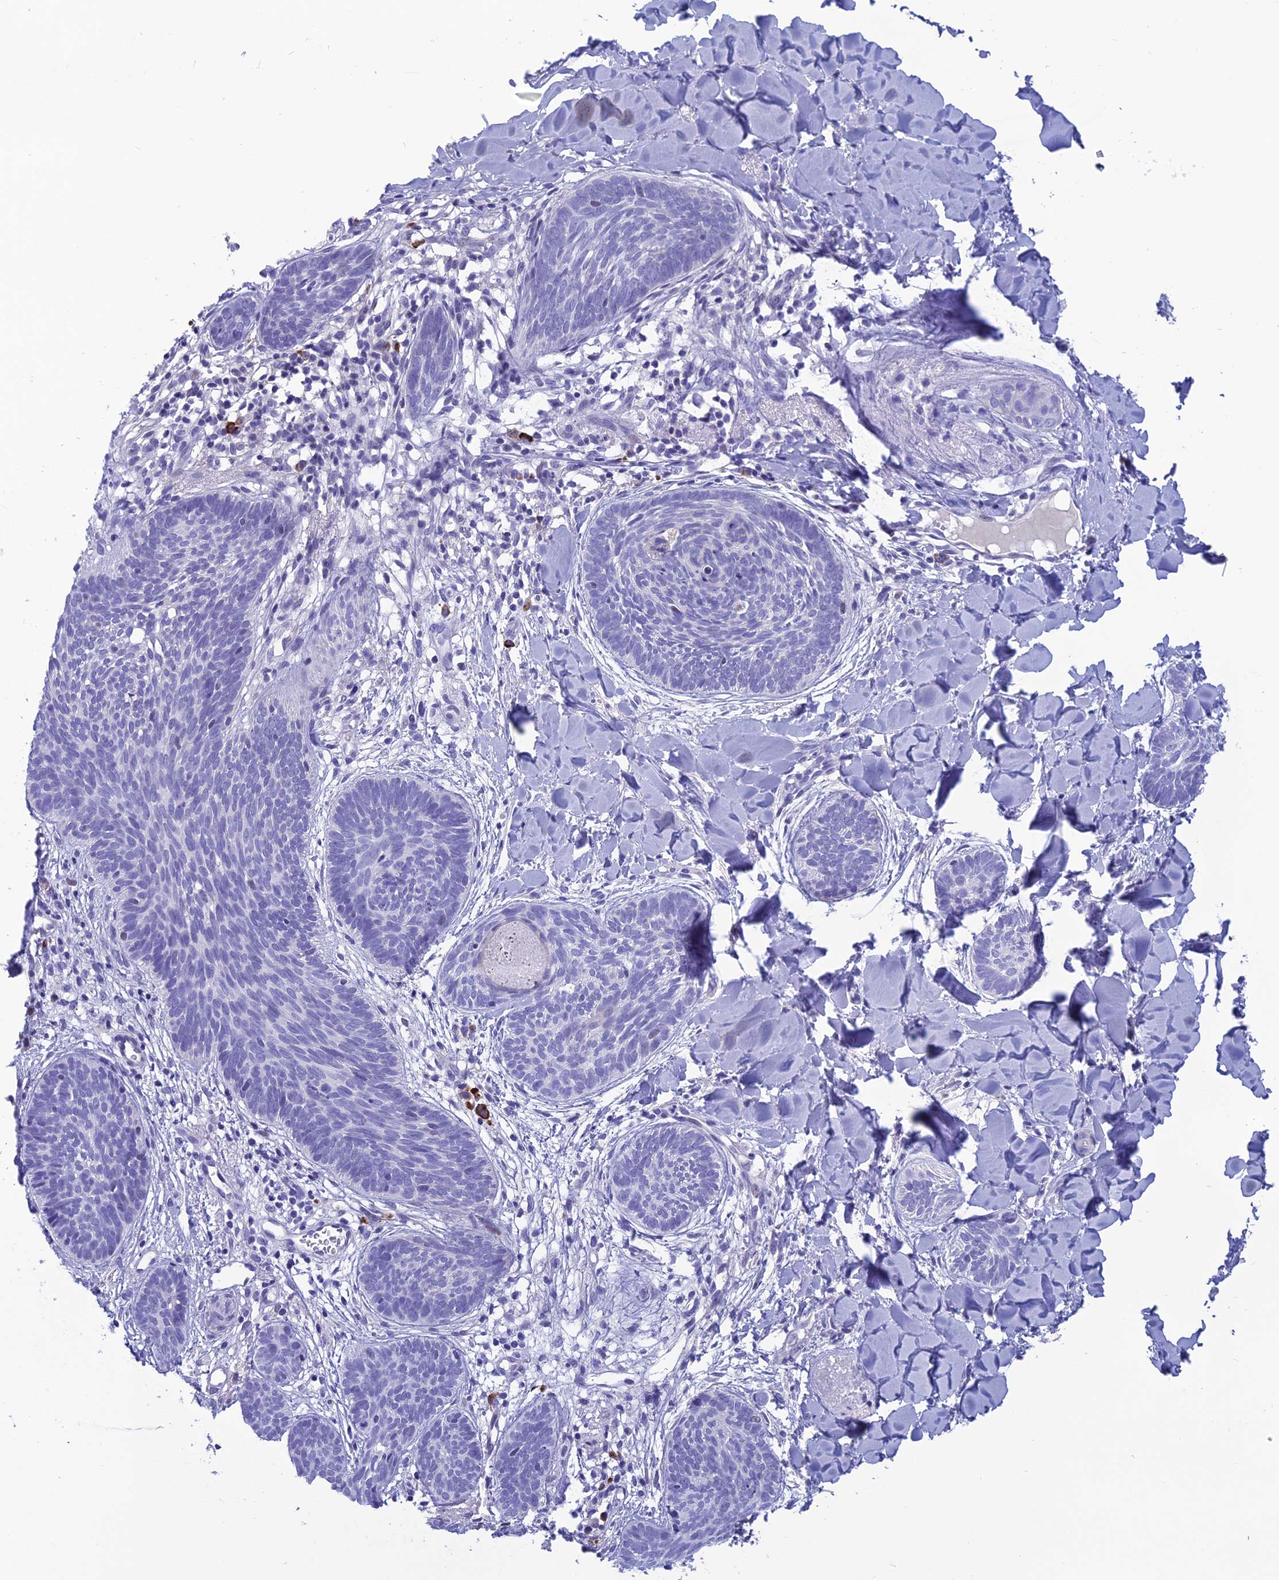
{"staining": {"intensity": "negative", "quantity": "none", "location": "none"}, "tissue": "skin cancer", "cell_type": "Tumor cells", "image_type": "cancer", "snomed": [{"axis": "morphology", "description": "Basal cell carcinoma"}, {"axis": "topography", "description": "Skin"}], "caption": "Immunohistochemical staining of human skin cancer (basal cell carcinoma) reveals no significant expression in tumor cells.", "gene": "CRB2", "patient": {"sex": "female", "age": 81}}